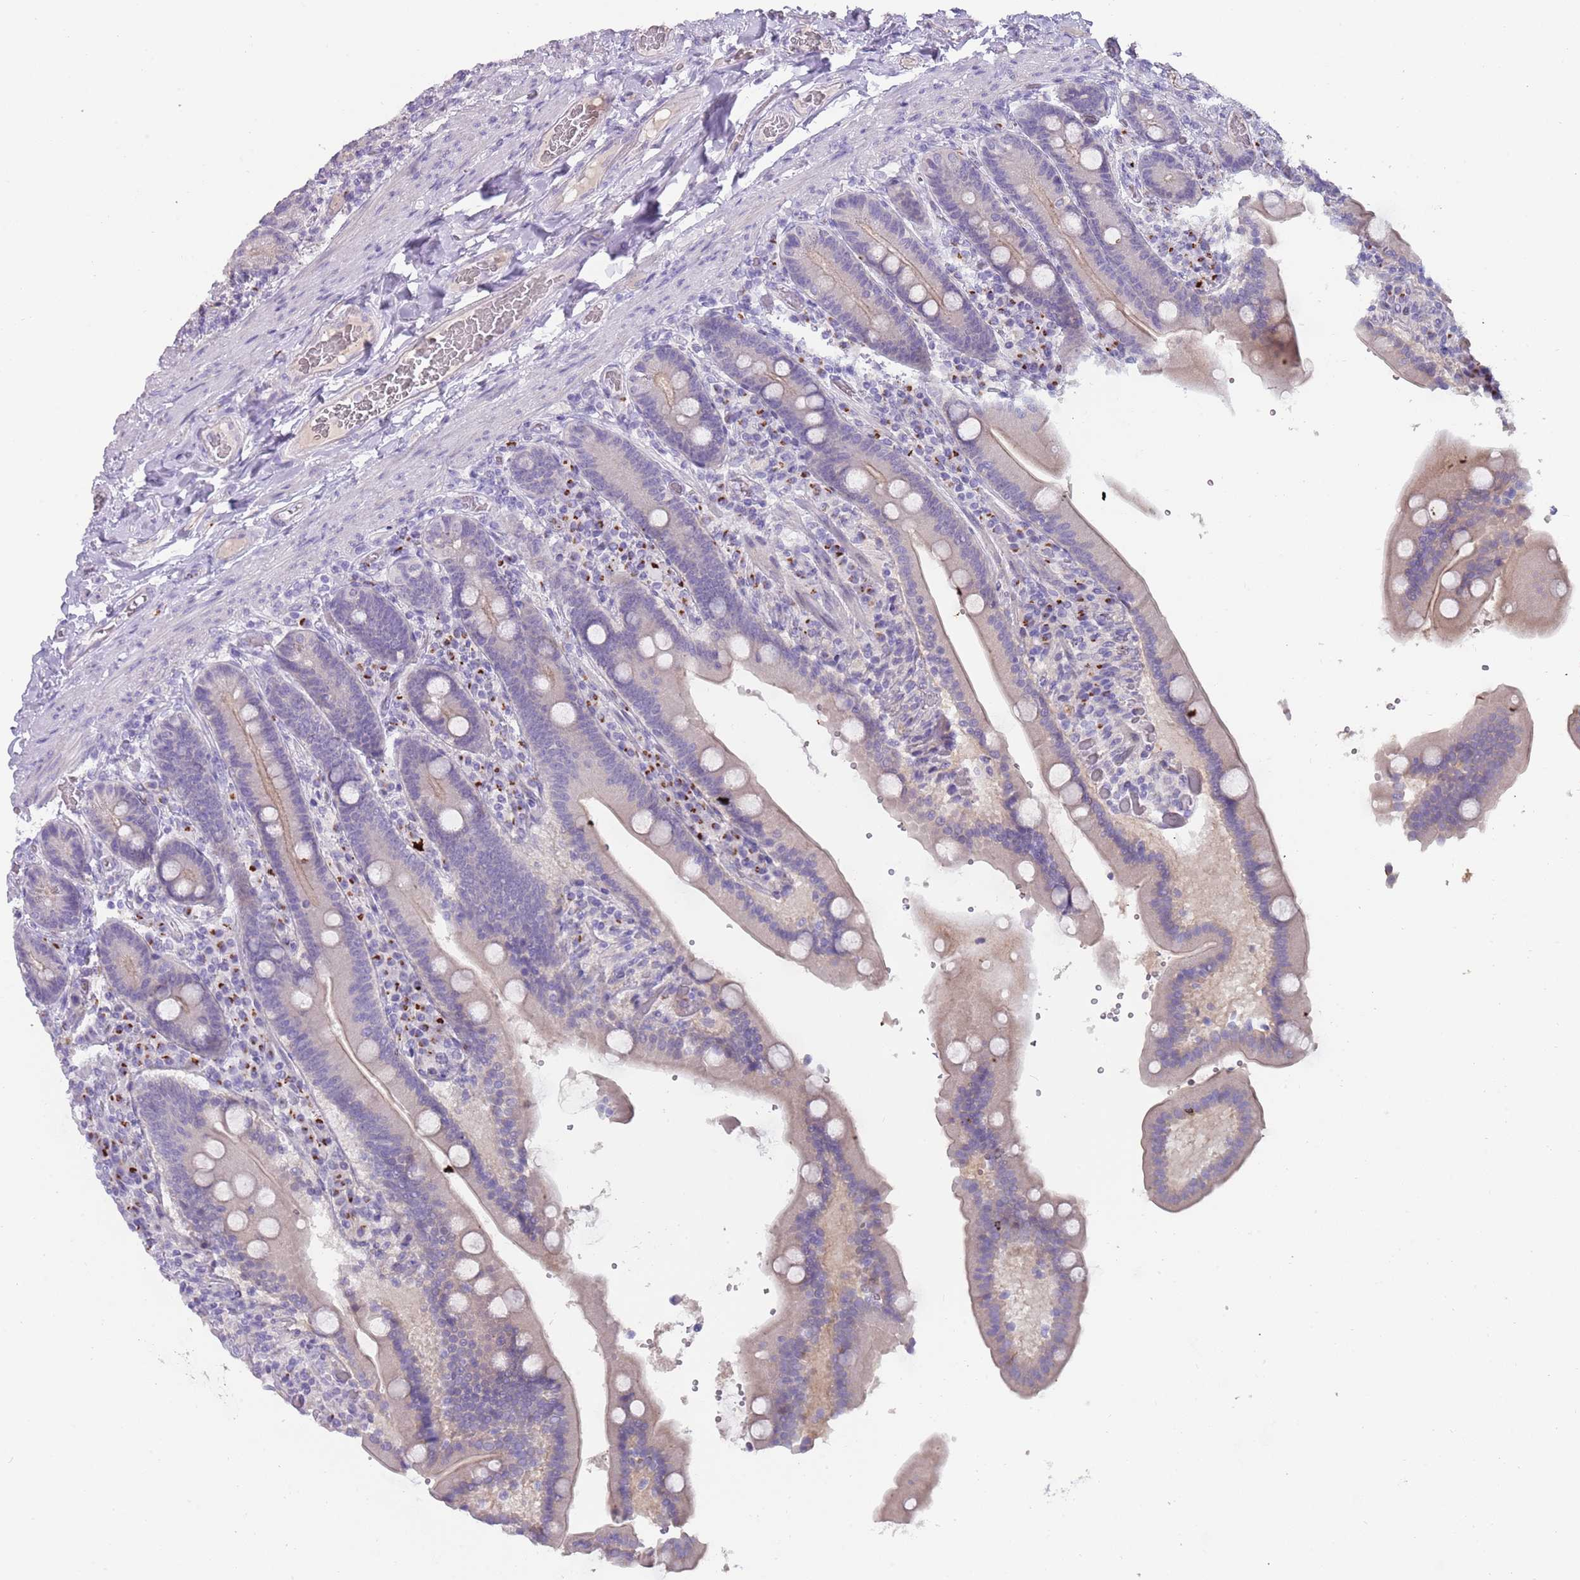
{"staining": {"intensity": "weak", "quantity": "25%-75%", "location": "cytoplasmic/membranous"}, "tissue": "duodenum", "cell_type": "Glandular cells", "image_type": "normal", "snomed": [{"axis": "morphology", "description": "Normal tissue, NOS"}, {"axis": "topography", "description": "Duodenum"}], "caption": "This histopathology image demonstrates benign duodenum stained with IHC to label a protein in brown. The cytoplasmic/membranous of glandular cells show weak positivity for the protein. Nuclei are counter-stained blue.", "gene": "C2CD3", "patient": {"sex": "female", "age": 62}}